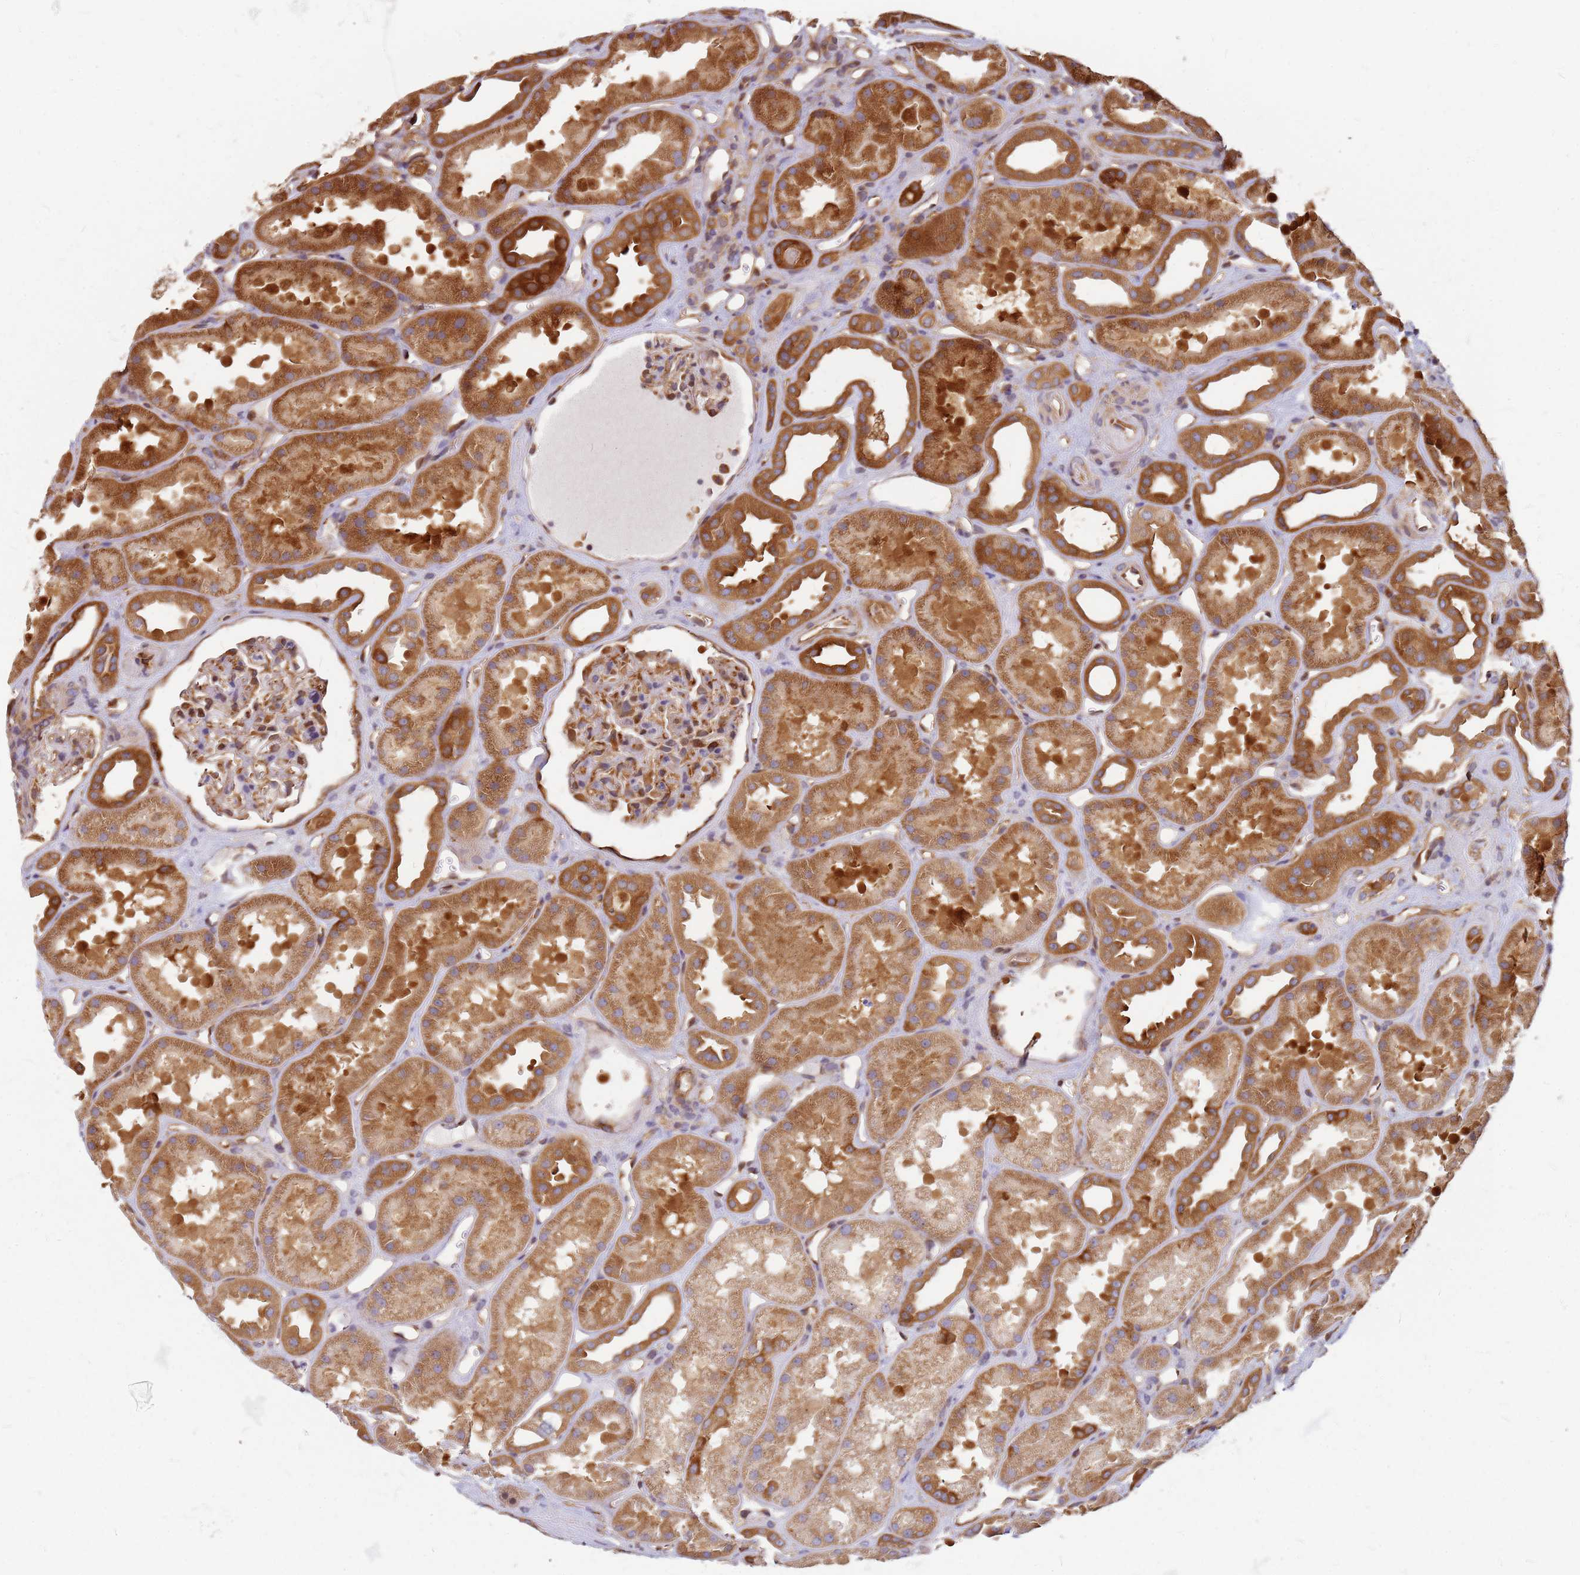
{"staining": {"intensity": "moderate", "quantity": ">75%", "location": "cytoplasmic/membranous"}, "tissue": "kidney", "cell_type": "Cells in glomeruli", "image_type": "normal", "snomed": [{"axis": "morphology", "description": "Normal tissue, NOS"}, {"axis": "topography", "description": "Kidney"}], "caption": "Immunohistochemical staining of benign human kidney demonstrates >75% levels of moderate cytoplasmic/membranous protein positivity in about >75% of cells in glomeruli. Nuclei are stained in blue.", "gene": "HDX", "patient": {"sex": "male", "age": 61}}